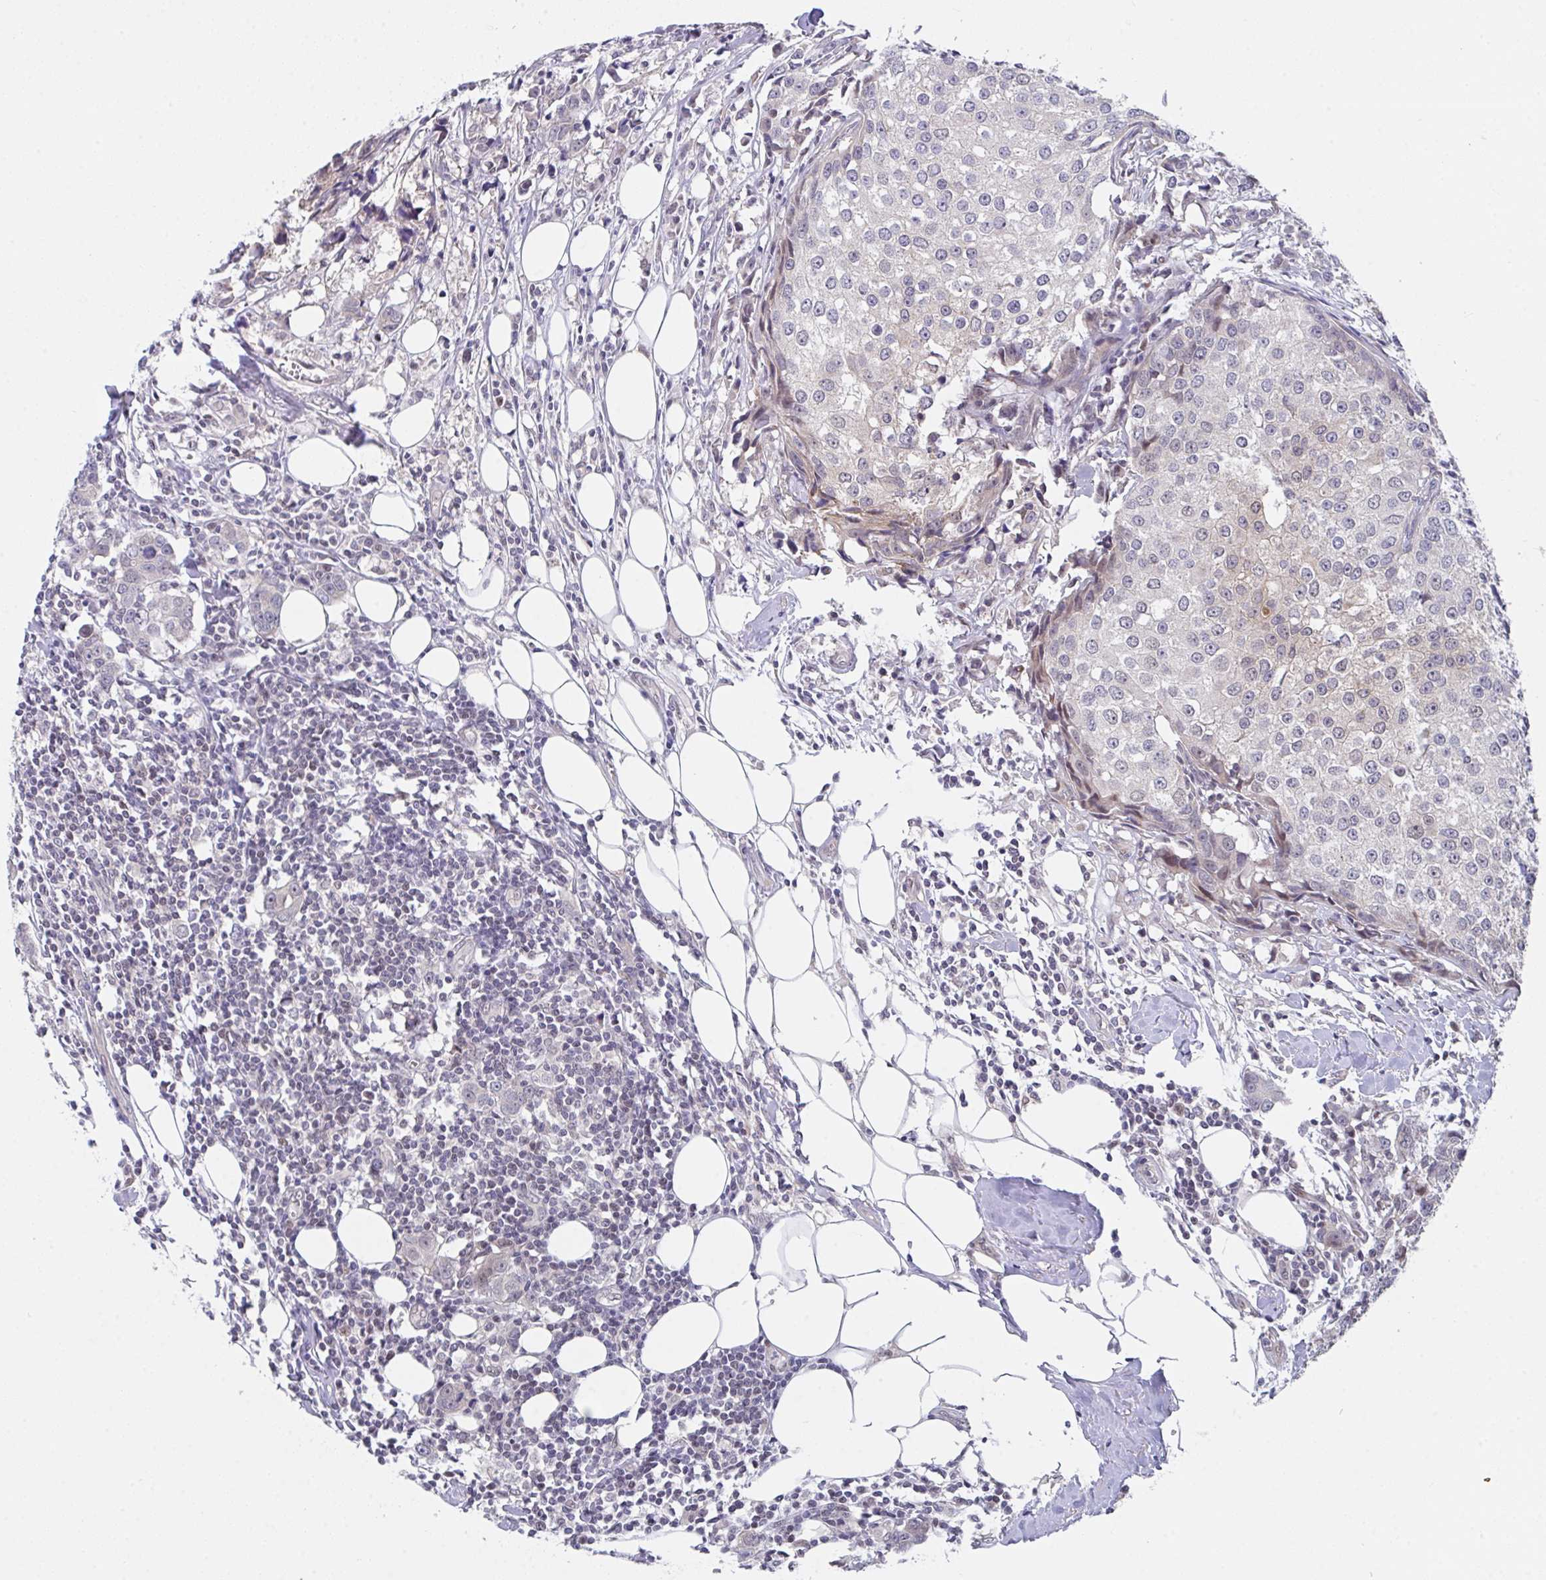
{"staining": {"intensity": "negative", "quantity": "none", "location": "none"}, "tissue": "breast cancer", "cell_type": "Tumor cells", "image_type": "cancer", "snomed": [{"axis": "morphology", "description": "Duct carcinoma"}, {"axis": "topography", "description": "Breast"}], "caption": "Protein analysis of infiltrating ductal carcinoma (breast) displays no significant staining in tumor cells. The staining is performed using DAB (3,3'-diaminobenzidine) brown chromogen with nuclei counter-stained in using hematoxylin.", "gene": "RBM18", "patient": {"sex": "female", "age": 80}}